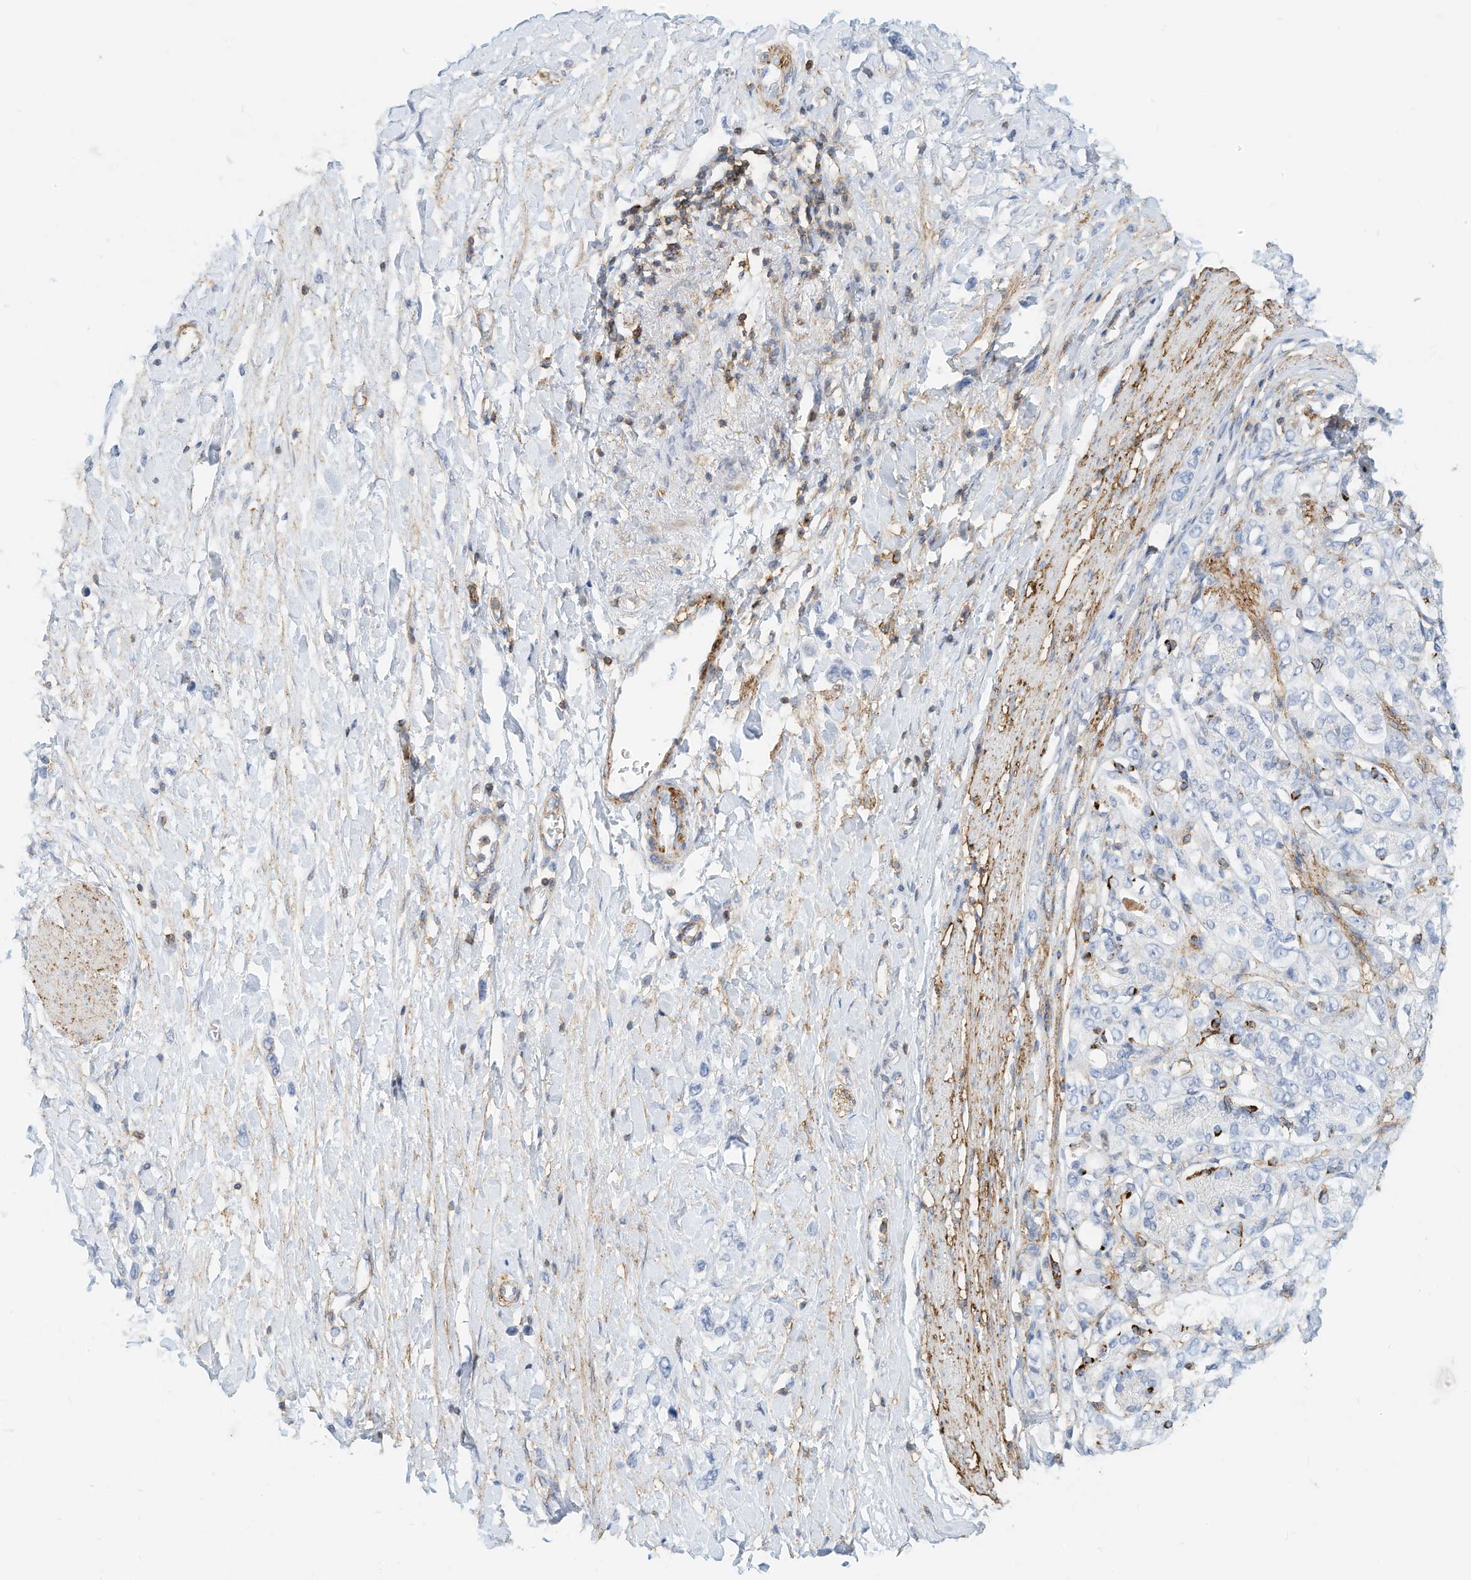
{"staining": {"intensity": "negative", "quantity": "none", "location": "none"}, "tissue": "stomach cancer", "cell_type": "Tumor cells", "image_type": "cancer", "snomed": [{"axis": "morphology", "description": "Adenocarcinoma, NOS"}, {"axis": "topography", "description": "Stomach"}], "caption": "High power microscopy photomicrograph of an IHC micrograph of stomach adenocarcinoma, revealing no significant positivity in tumor cells. (Stains: DAB immunohistochemistry with hematoxylin counter stain, Microscopy: brightfield microscopy at high magnification).", "gene": "TXNDC9", "patient": {"sex": "female", "age": 65}}